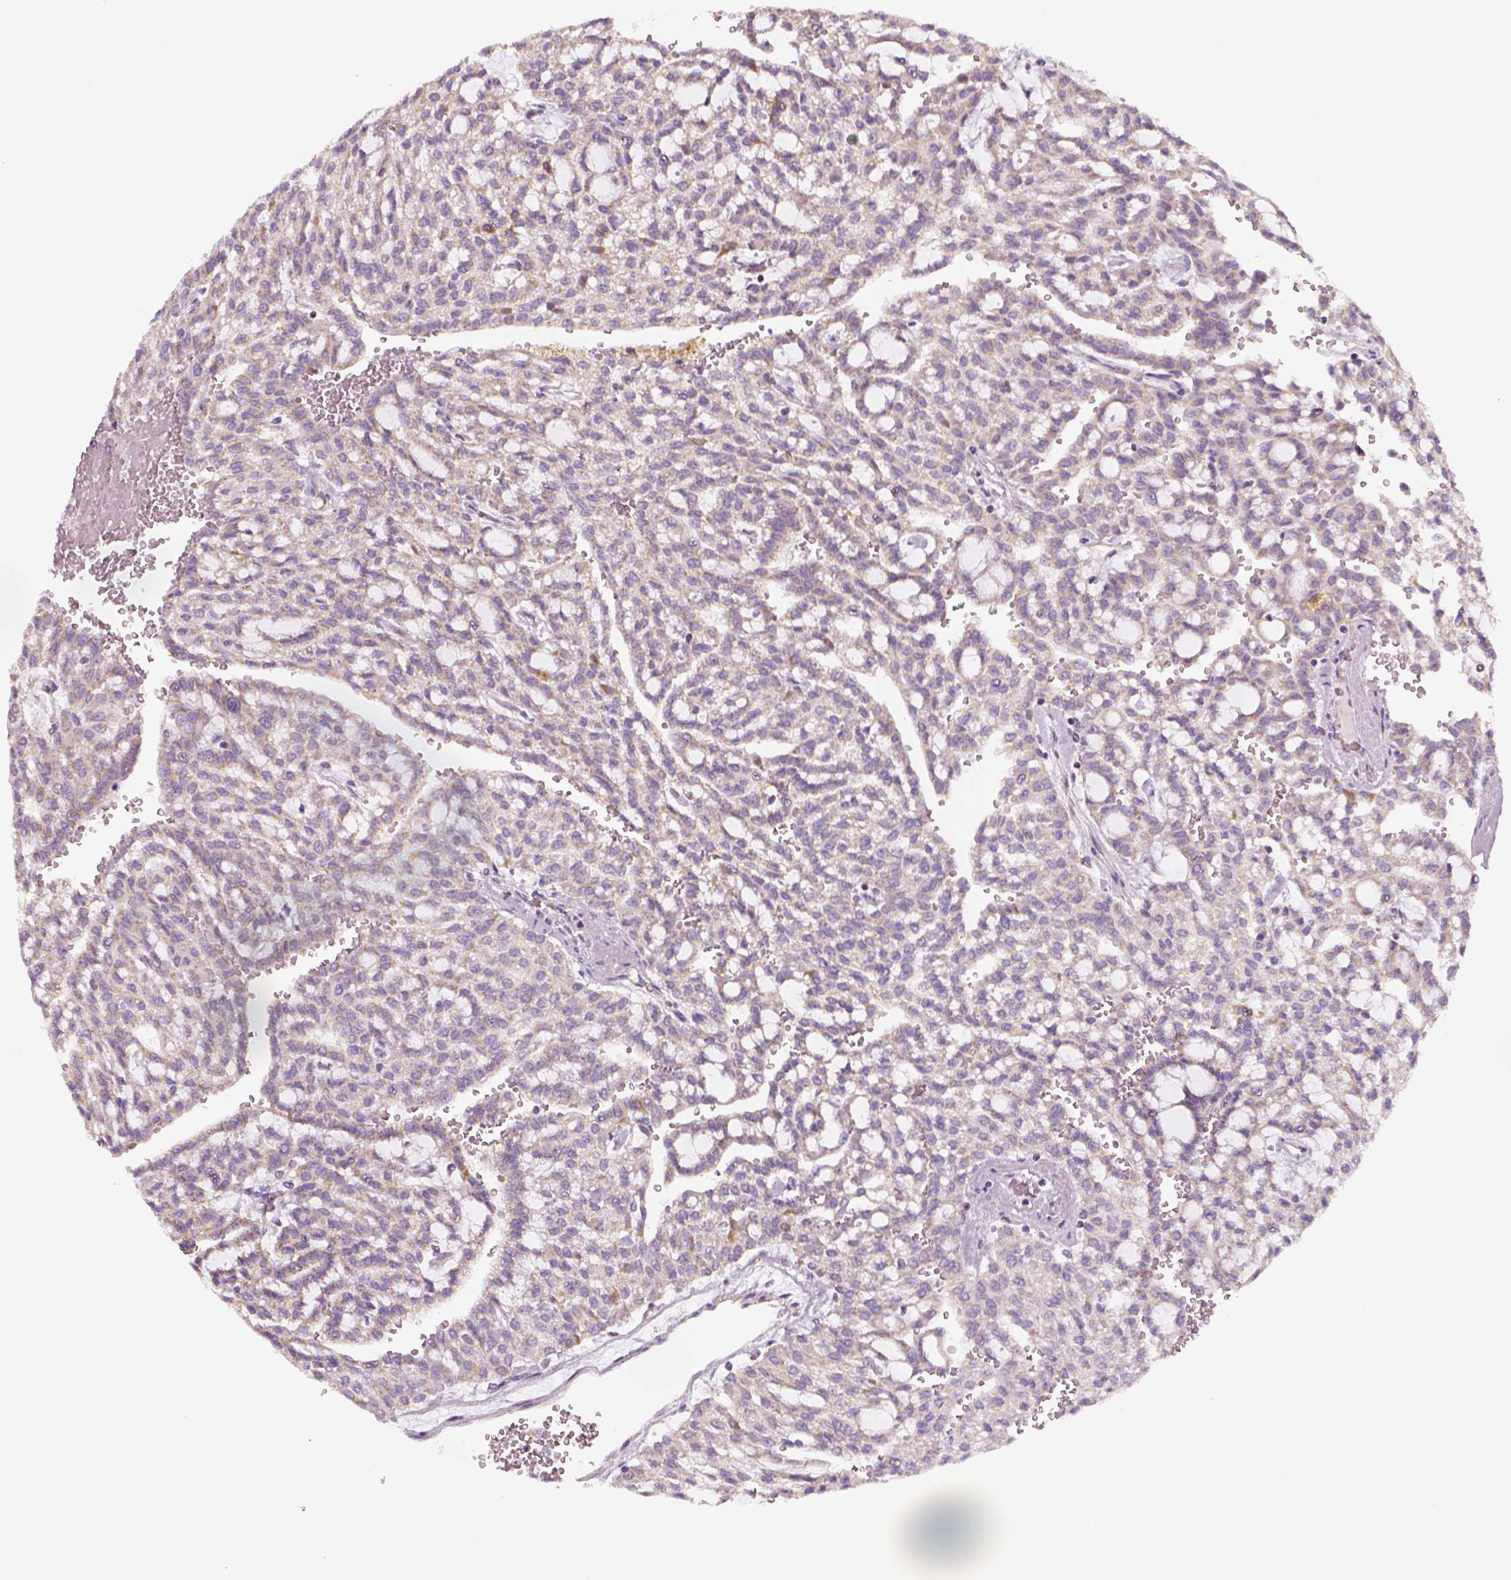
{"staining": {"intensity": "weak", "quantity": "25%-75%", "location": "cytoplasmic/membranous"}, "tissue": "renal cancer", "cell_type": "Tumor cells", "image_type": "cancer", "snomed": [{"axis": "morphology", "description": "Adenocarcinoma, NOS"}, {"axis": "topography", "description": "Kidney"}], "caption": "Immunohistochemical staining of adenocarcinoma (renal) shows low levels of weak cytoplasmic/membranous staining in about 25%-75% of tumor cells.", "gene": "AWAT2", "patient": {"sex": "male", "age": 63}}